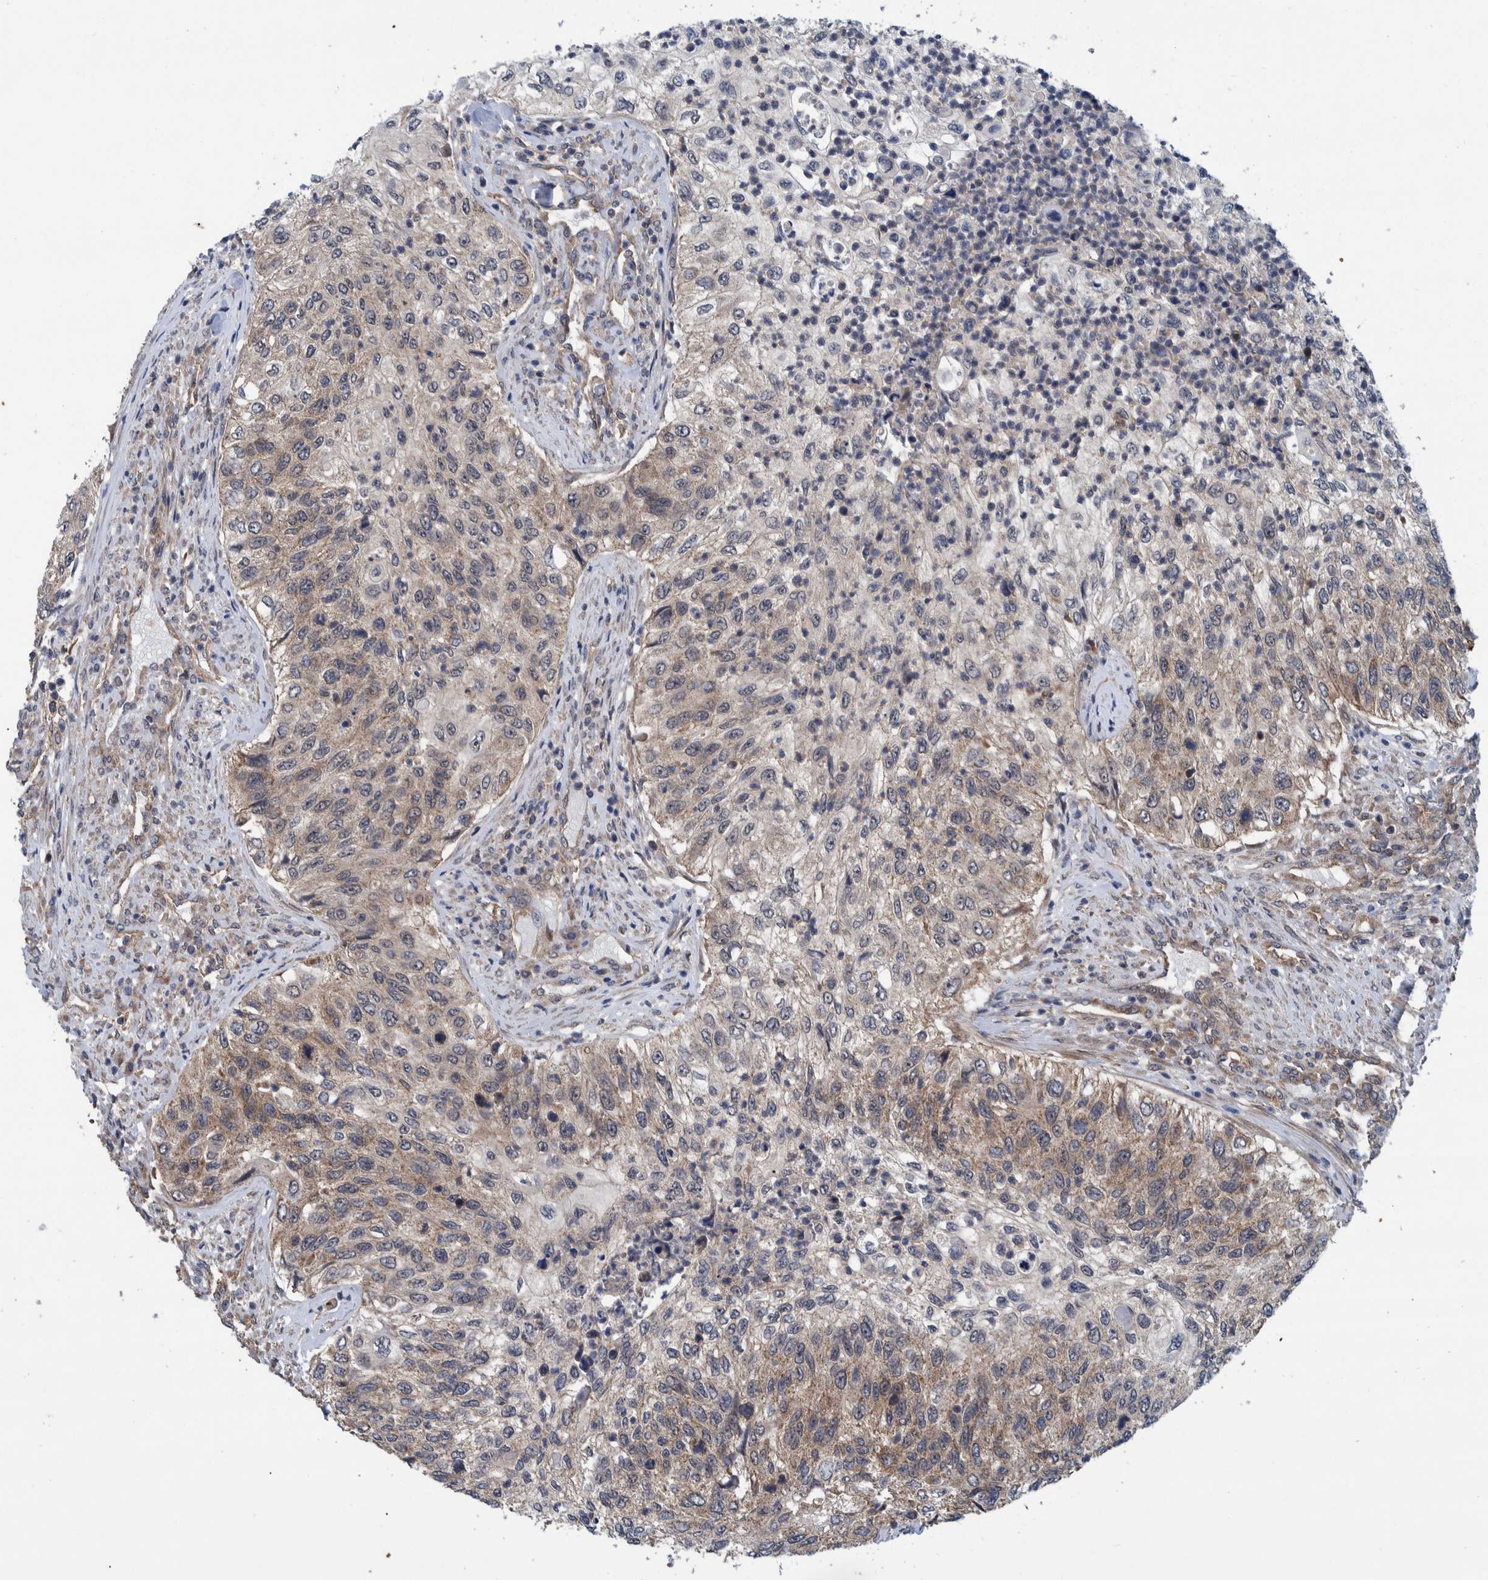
{"staining": {"intensity": "weak", "quantity": "<25%", "location": "cytoplasmic/membranous"}, "tissue": "urothelial cancer", "cell_type": "Tumor cells", "image_type": "cancer", "snomed": [{"axis": "morphology", "description": "Urothelial carcinoma, High grade"}, {"axis": "topography", "description": "Urinary bladder"}], "caption": "The micrograph displays no significant expression in tumor cells of high-grade urothelial carcinoma.", "gene": "MRPS7", "patient": {"sex": "female", "age": 60}}